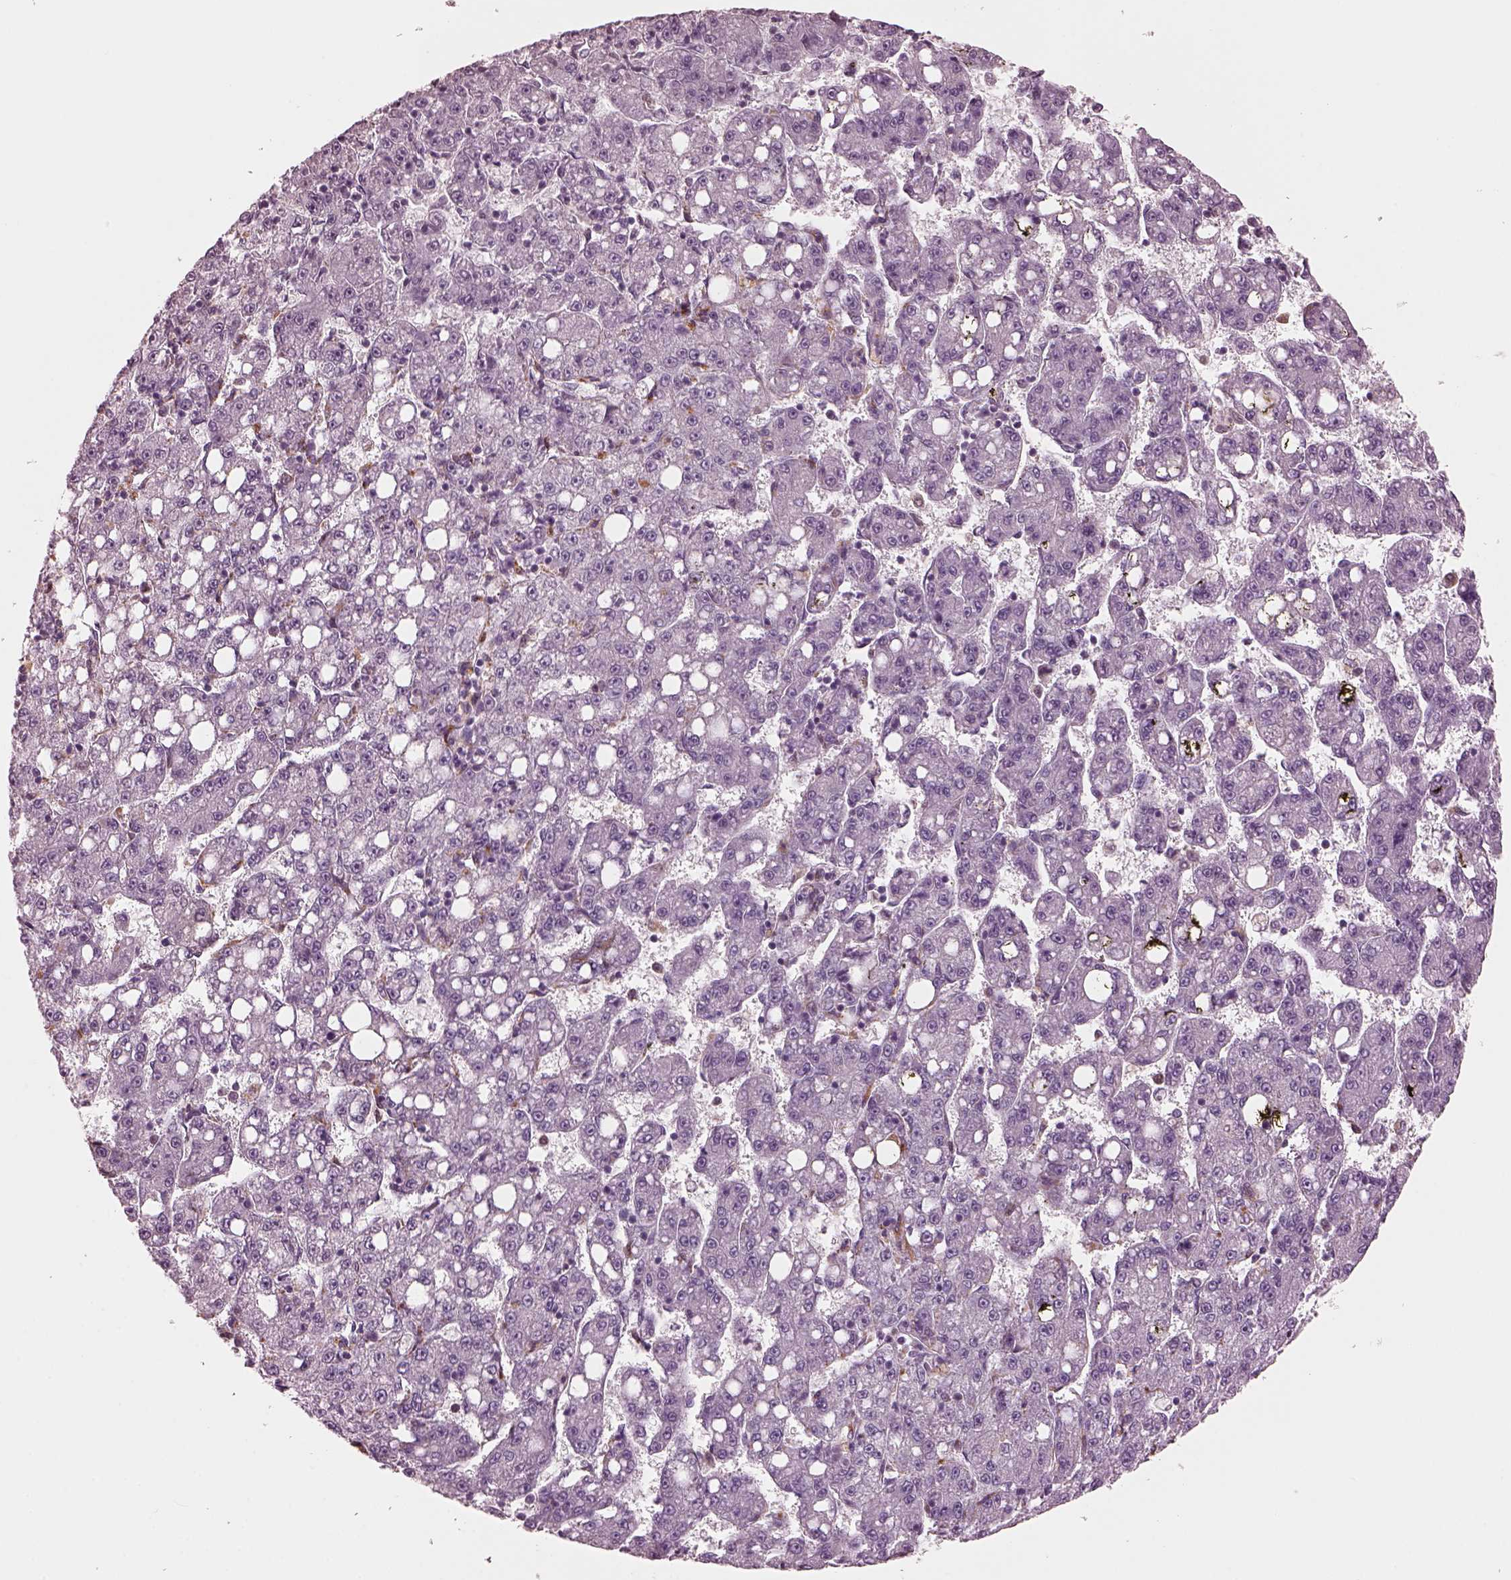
{"staining": {"intensity": "negative", "quantity": "none", "location": "none"}, "tissue": "liver cancer", "cell_type": "Tumor cells", "image_type": "cancer", "snomed": [{"axis": "morphology", "description": "Carcinoma, Hepatocellular, NOS"}, {"axis": "topography", "description": "Liver"}], "caption": "Tumor cells show no significant staining in liver cancer. (IHC, brightfield microscopy, high magnification).", "gene": "SLAMF8", "patient": {"sex": "female", "age": 65}}